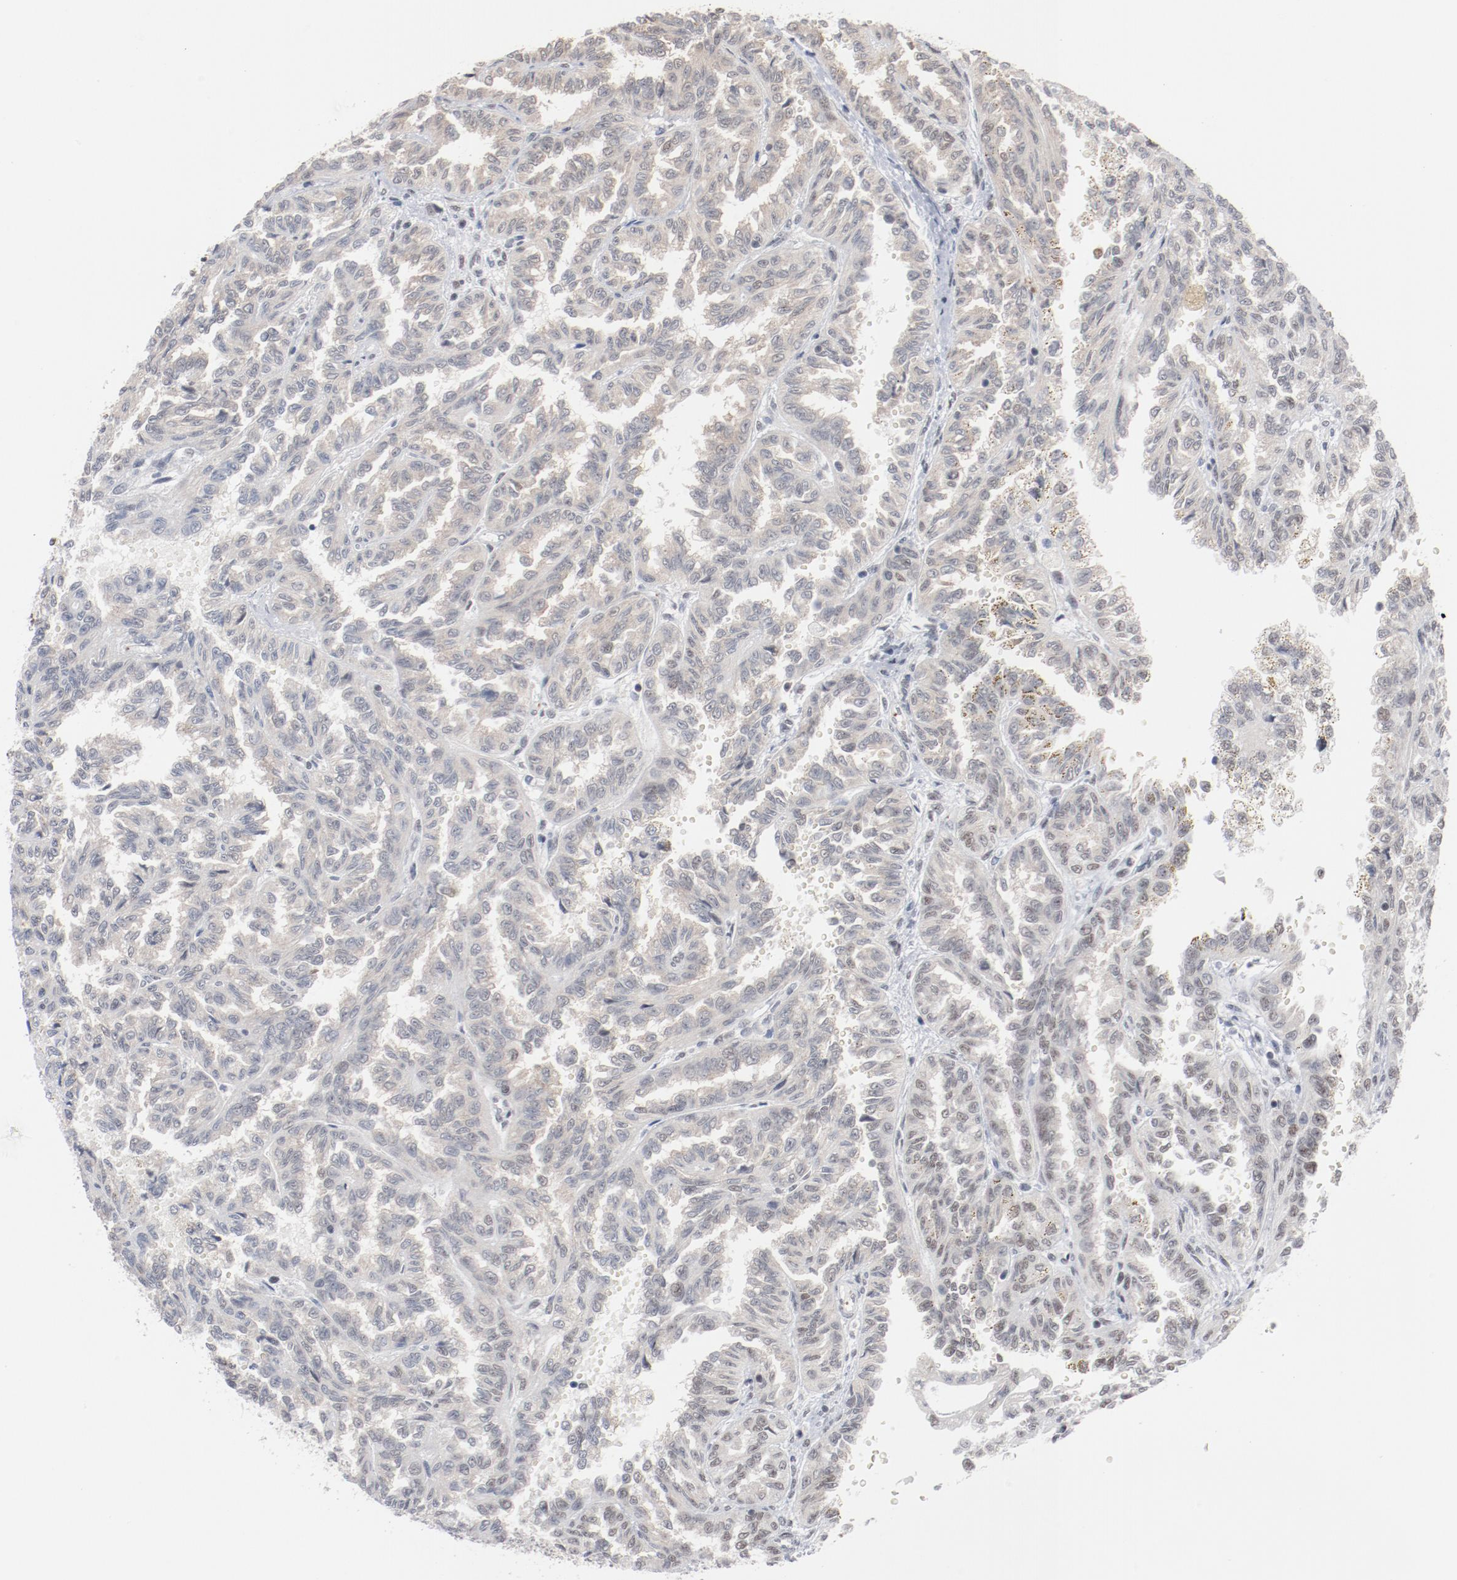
{"staining": {"intensity": "weak", "quantity": "25%-75%", "location": "cytoplasmic/membranous,nuclear"}, "tissue": "renal cancer", "cell_type": "Tumor cells", "image_type": "cancer", "snomed": [{"axis": "morphology", "description": "Inflammation, NOS"}, {"axis": "morphology", "description": "Adenocarcinoma, NOS"}, {"axis": "topography", "description": "Kidney"}], "caption": "High-power microscopy captured an immunohistochemistry (IHC) histopathology image of renal adenocarcinoma, revealing weak cytoplasmic/membranous and nuclear expression in about 25%-75% of tumor cells.", "gene": "BUB3", "patient": {"sex": "male", "age": 68}}